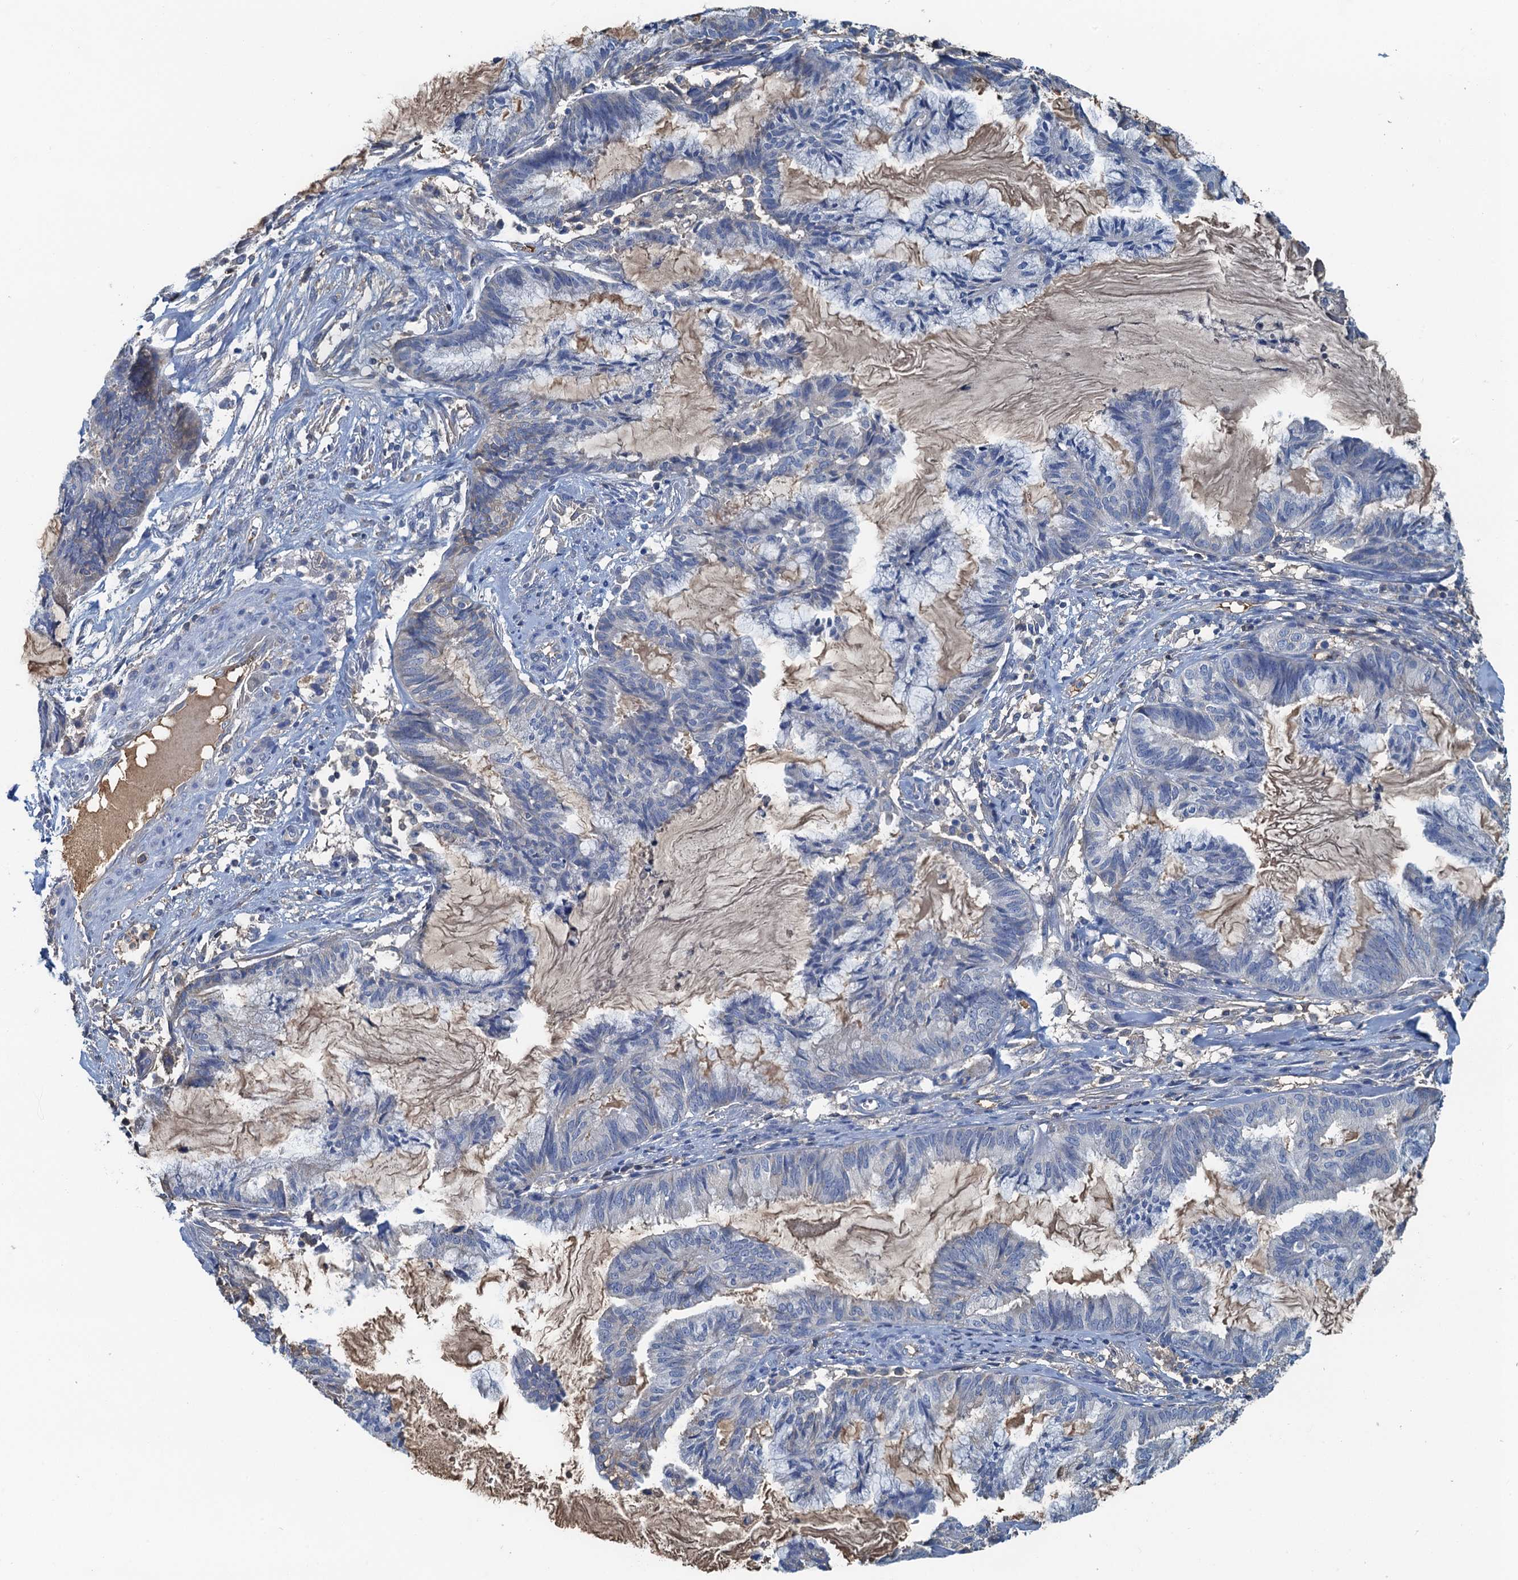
{"staining": {"intensity": "negative", "quantity": "none", "location": "none"}, "tissue": "endometrial cancer", "cell_type": "Tumor cells", "image_type": "cancer", "snomed": [{"axis": "morphology", "description": "Adenocarcinoma, NOS"}, {"axis": "topography", "description": "Endometrium"}], "caption": "Immunohistochemical staining of human endometrial cancer (adenocarcinoma) exhibits no significant positivity in tumor cells. (Stains: DAB immunohistochemistry (IHC) with hematoxylin counter stain, Microscopy: brightfield microscopy at high magnification).", "gene": "LSM14B", "patient": {"sex": "female", "age": 86}}